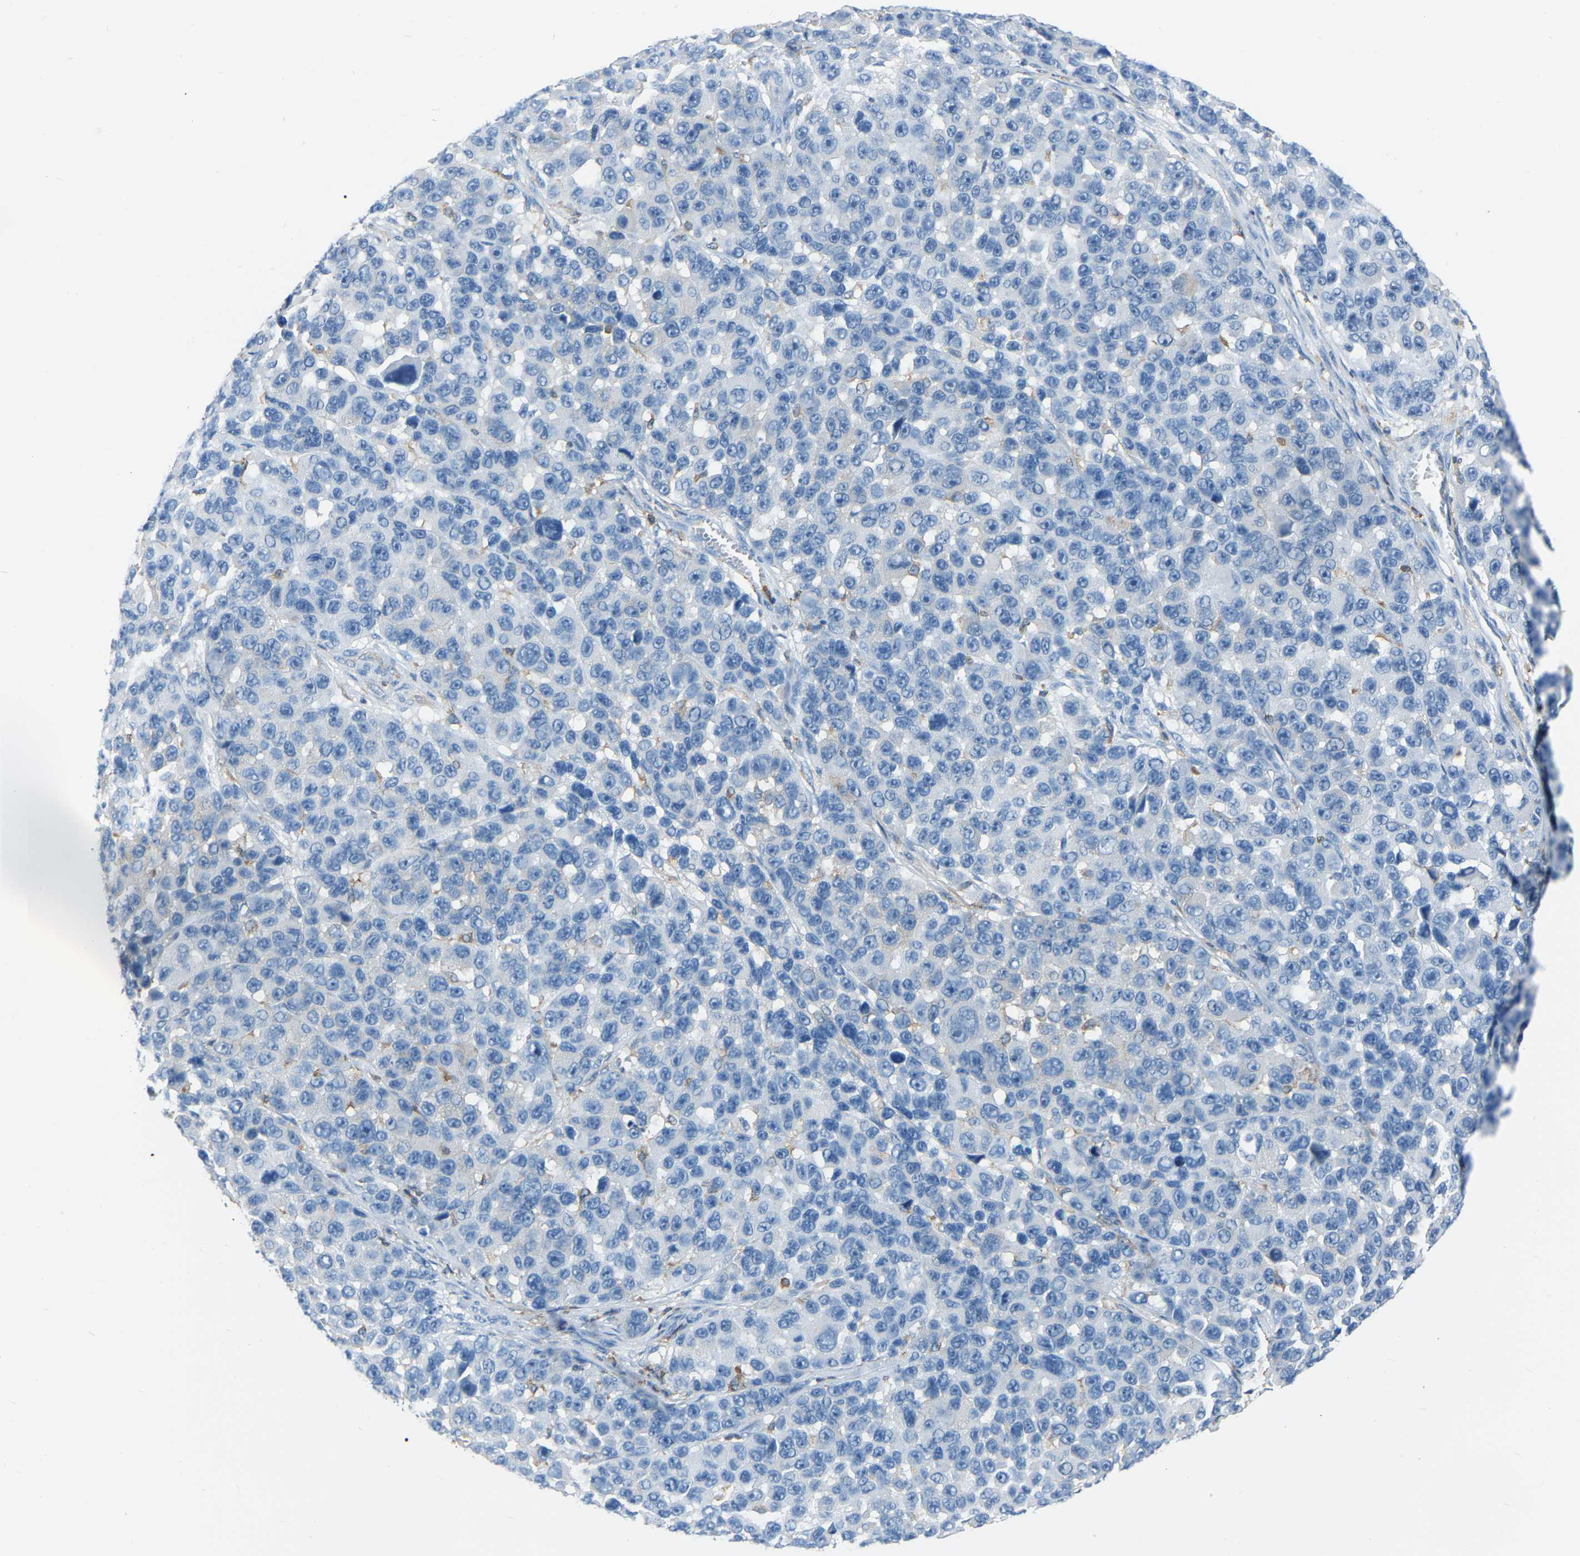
{"staining": {"intensity": "negative", "quantity": "none", "location": "none"}, "tissue": "melanoma", "cell_type": "Tumor cells", "image_type": "cancer", "snomed": [{"axis": "morphology", "description": "Malignant melanoma, NOS"}, {"axis": "topography", "description": "Skin"}], "caption": "High power microscopy image of an immunohistochemistry micrograph of melanoma, revealing no significant positivity in tumor cells.", "gene": "ARHGAP45", "patient": {"sex": "male", "age": 53}}